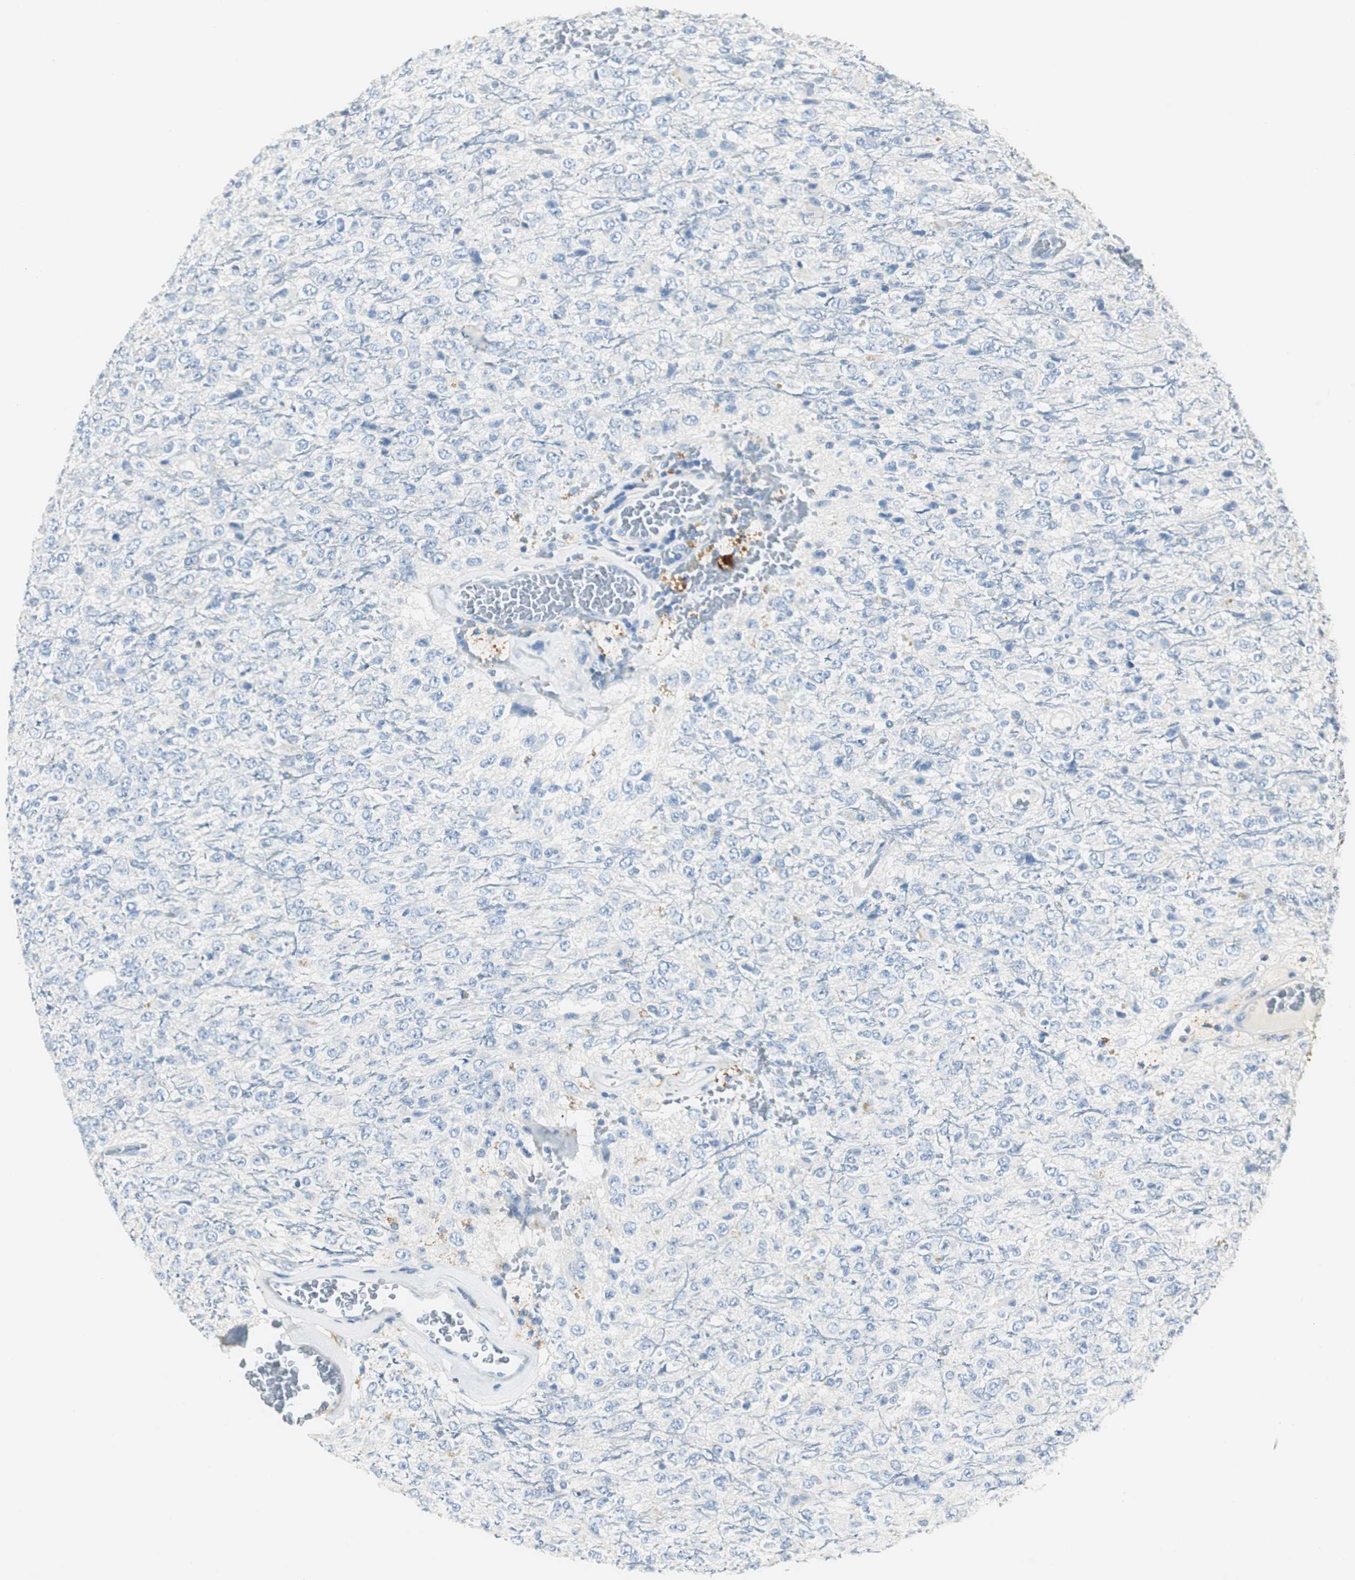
{"staining": {"intensity": "negative", "quantity": "none", "location": "none"}, "tissue": "glioma", "cell_type": "Tumor cells", "image_type": "cancer", "snomed": [{"axis": "morphology", "description": "Glioma, malignant, High grade"}, {"axis": "topography", "description": "pancreas cauda"}], "caption": "Immunohistochemistry (IHC) image of glioma stained for a protein (brown), which displays no staining in tumor cells.", "gene": "LRP2", "patient": {"sex": "male", "age": 60}}